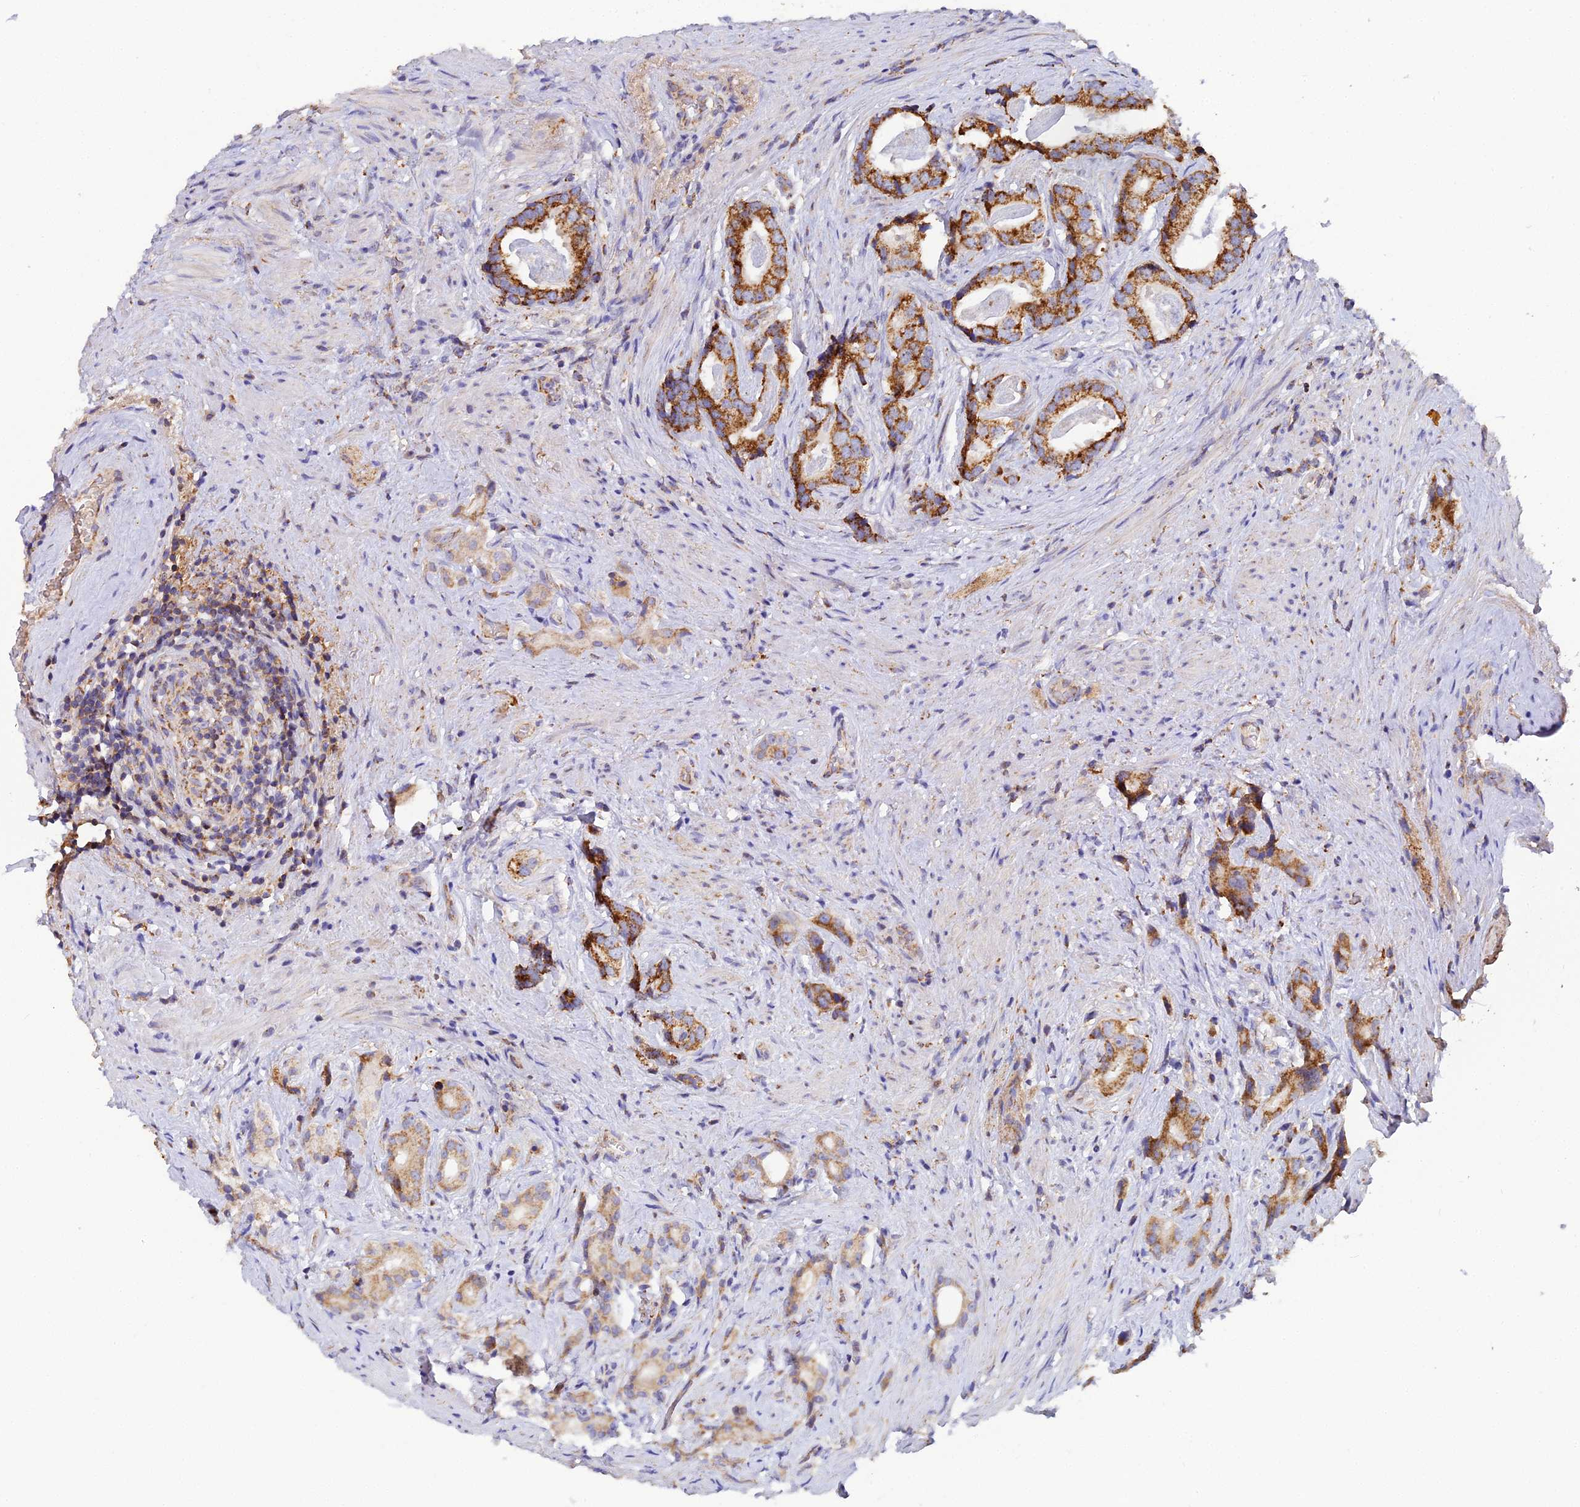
{"staining": {"intensity": "moderate", "quantity": ">75%", "location": "cytoplasmic/membranous"}, "tissue": "prostate cancer", "cell_type": "Tumor cells", "image_type": "cancer", "snomed": [{"axis": "morphology", "description": "Adenocarcinoma, Low grade"}, {"axis": "topography", "description": "Prostate"}], "caption": "Immunohistochemistry (IHC) histopathology image of neoplastic tissue: human prostate cancer stained using immunohistochemistry demonstrates medium levels of moderate protein expression localized specifically in the cytoplasmic/membranous of tumor cells, appearing as a cytoplasmic/membranous brown color.", "gene": "NIPSNAP3A", "patient": {"sex": "male", "age": 71}}